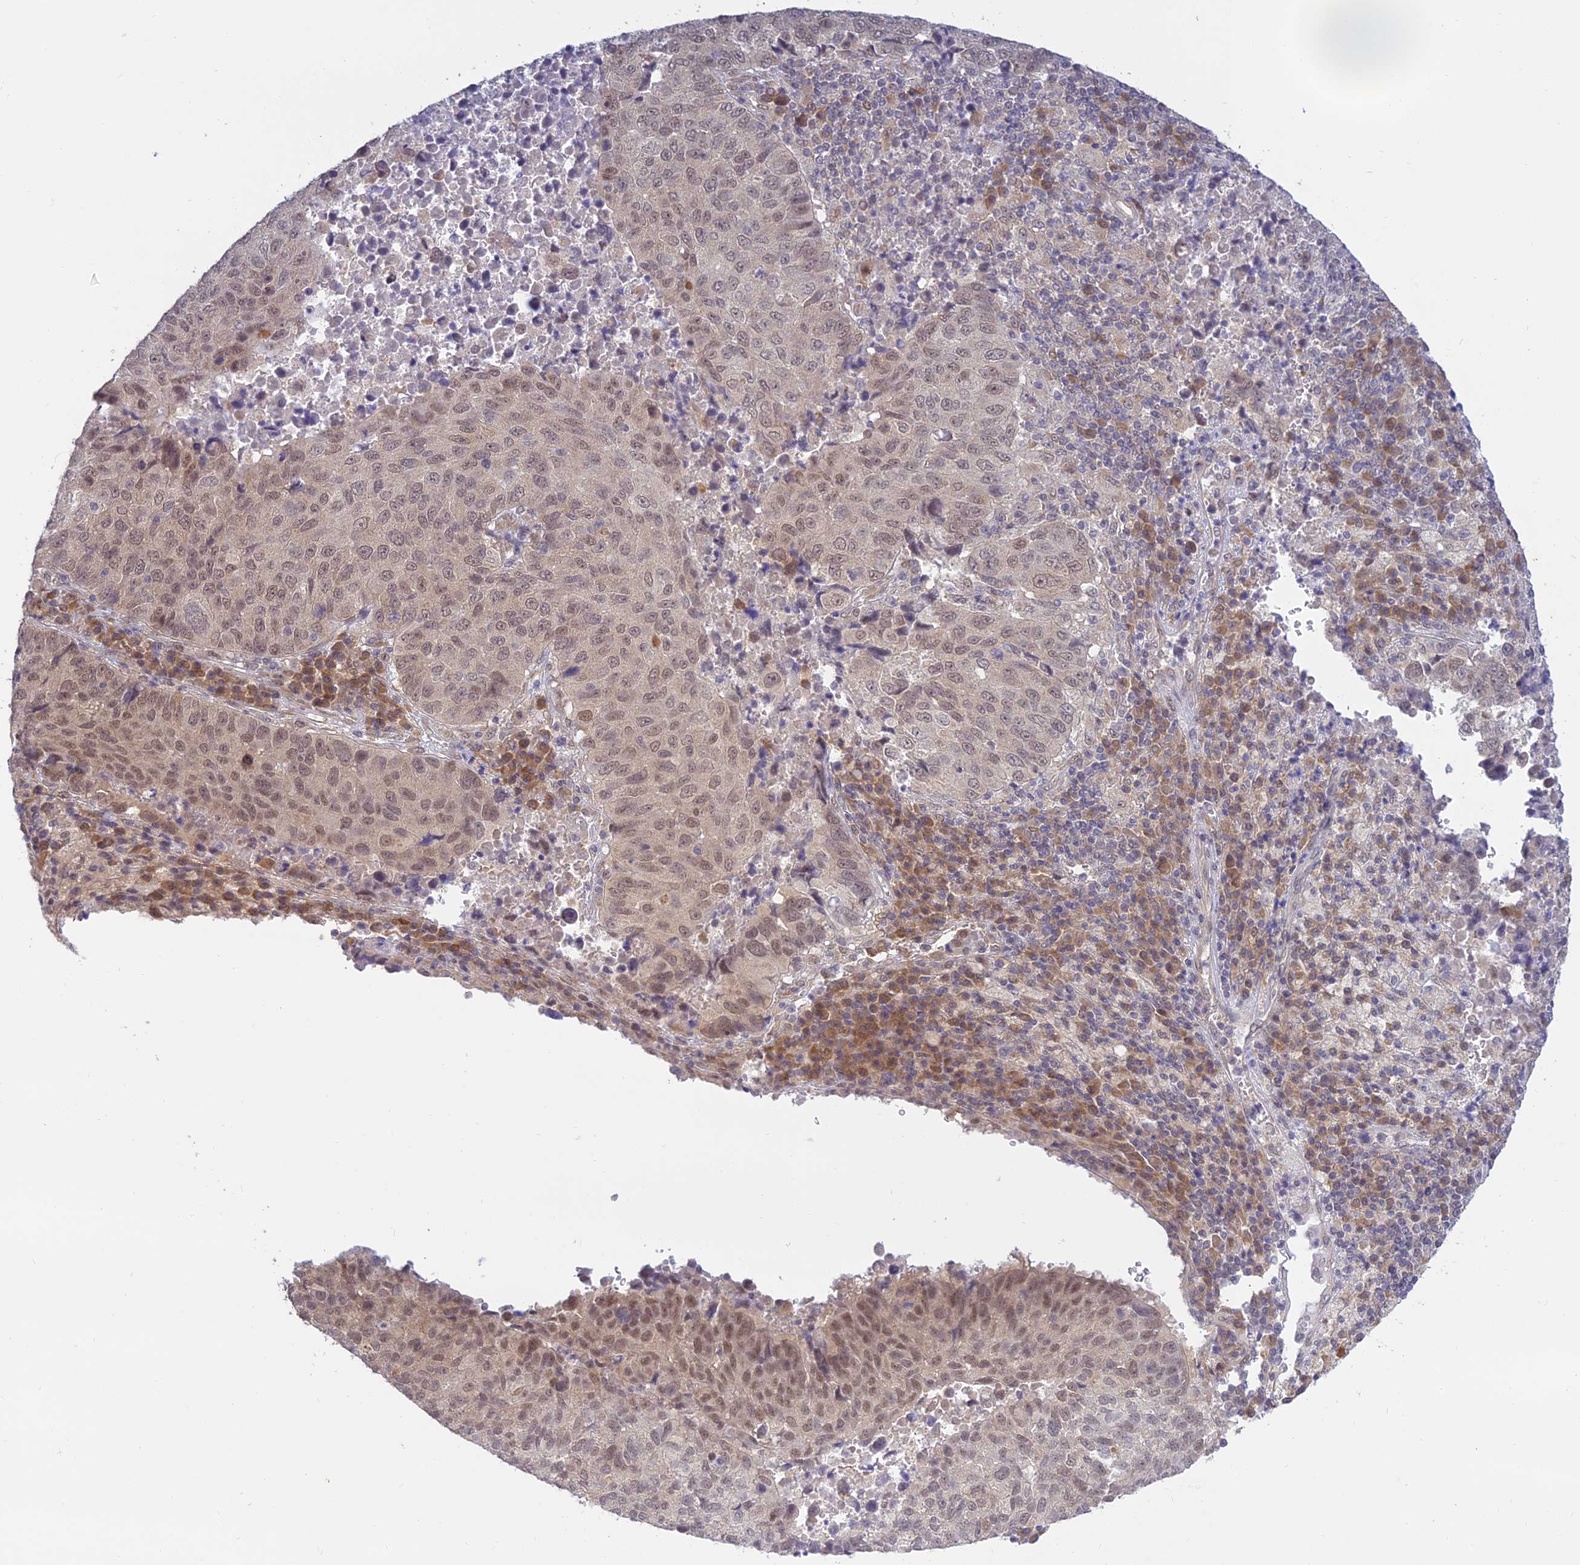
{"staining": {"intensity": "weak", "quantity": ">75%", "location": "nuclear"}, "tissue": "lung cancer", "cell_type": "Tumor cells", "image_type": "cancer", "snomed": [{"axis": "morphology", "description": "Squamous cell carcinoma, NOS"}, {"axis": "topography", "description": "Lung"}], "caption": "A brown stain highlights weak nuclear staining of a protein in lung cancer tumor cells.", "gene": "SKIC8", "patient": {"sex": "male", "age": 73}}